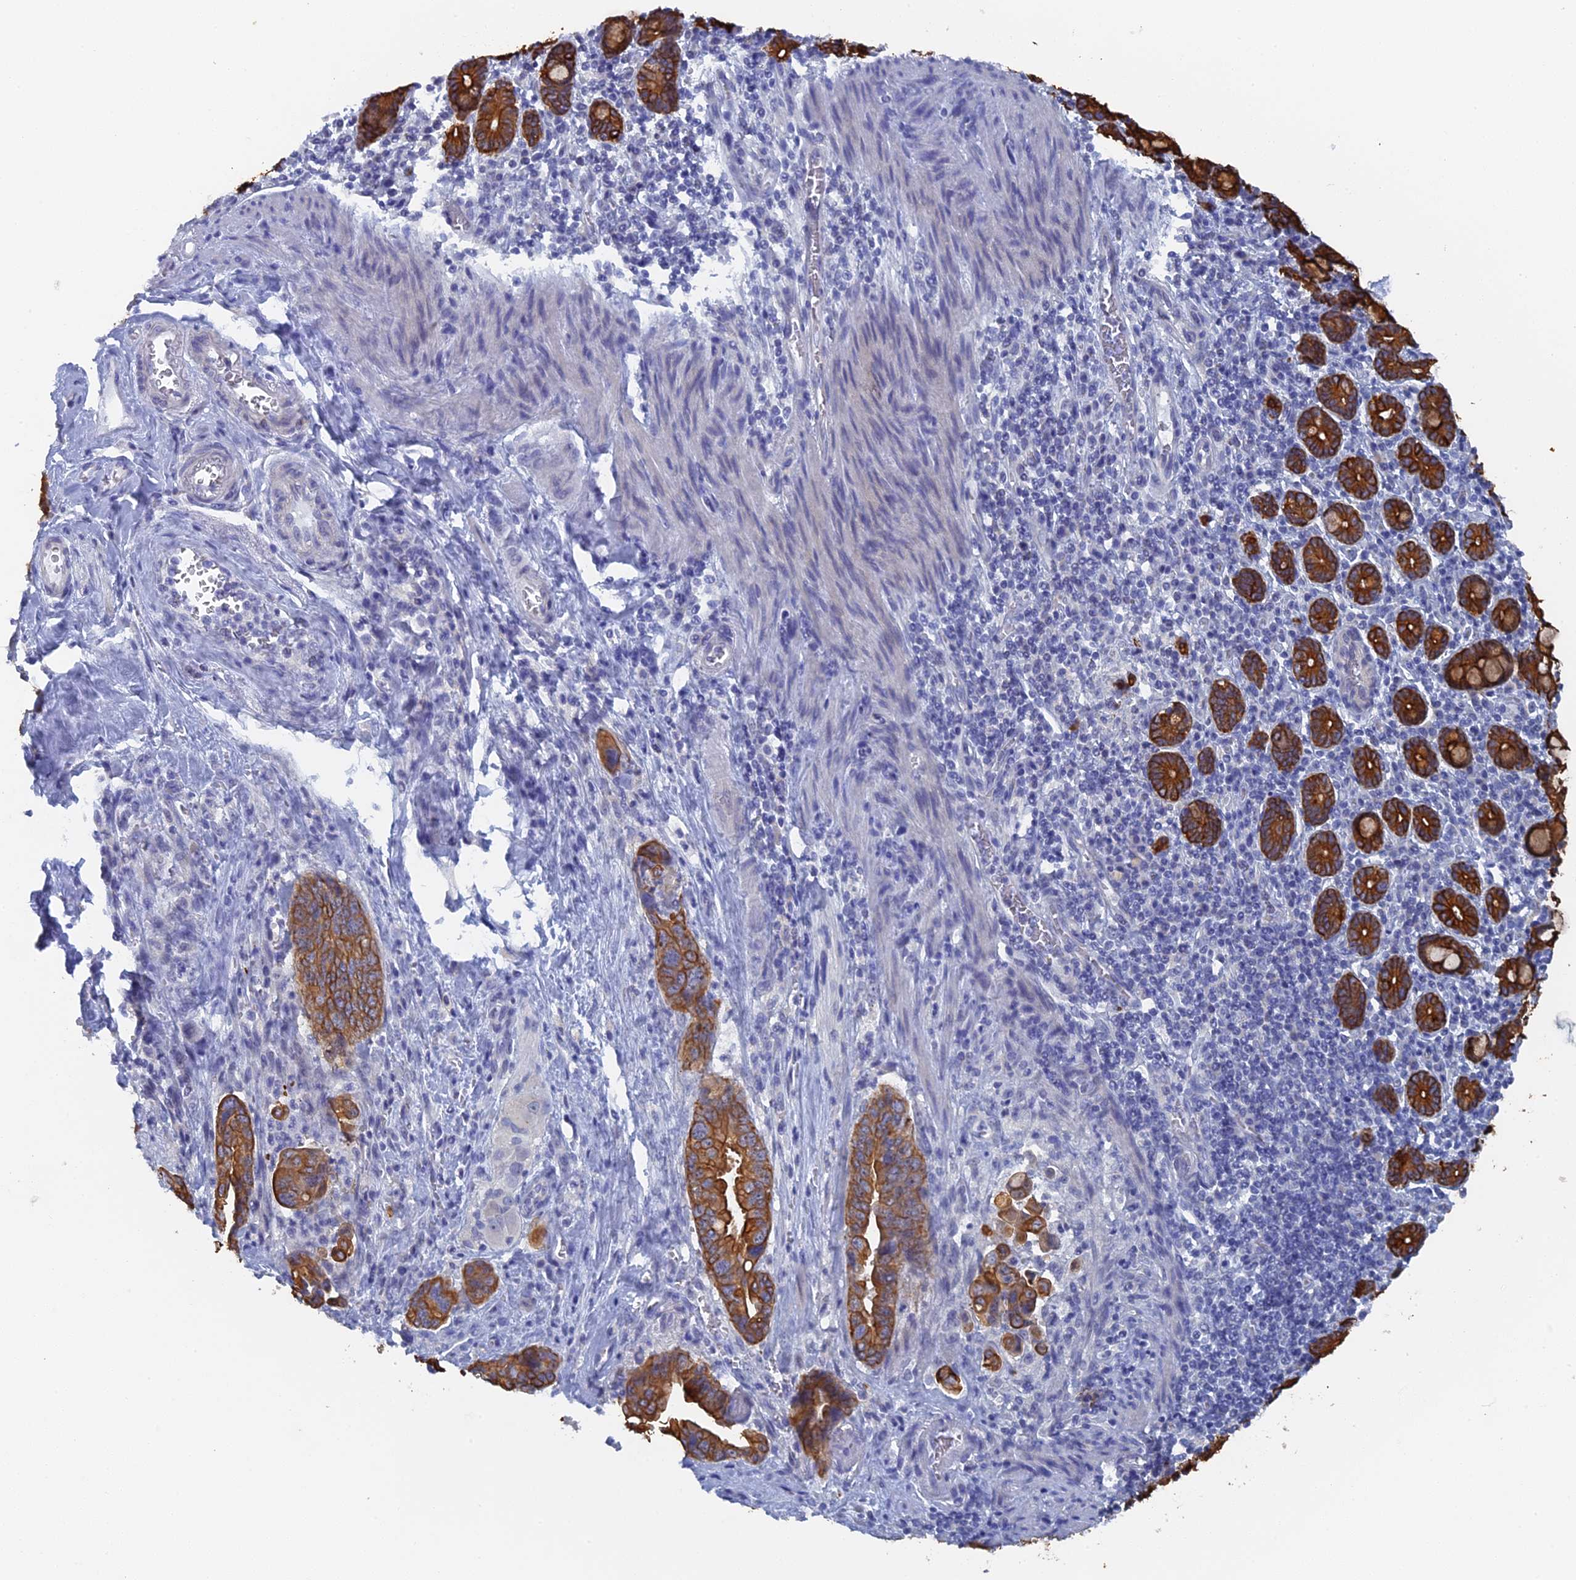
{"staining": {"intensity": "strong", "quantity": ">75%", "location": "cytoplasmic/membranous"}, "tissue": "pancreatic cancer", "cell_type": "Tumor cells", "image_type": "cancer", "snomed": [{"axis": "morphology", "description": "Adenocarcinoma, NOS"}, {"axis": "topography", "description": "Pancreas"}], "caption": "Pancreatic cancer was stained to show a protein in brown. There is high levels of strong cytoplasmic/membranous positivity in about >75% of tumor cells. Nuclei are stained in blue.", "gene": "SRFBP1", "patient": {"sex": "male", "age": 70}}